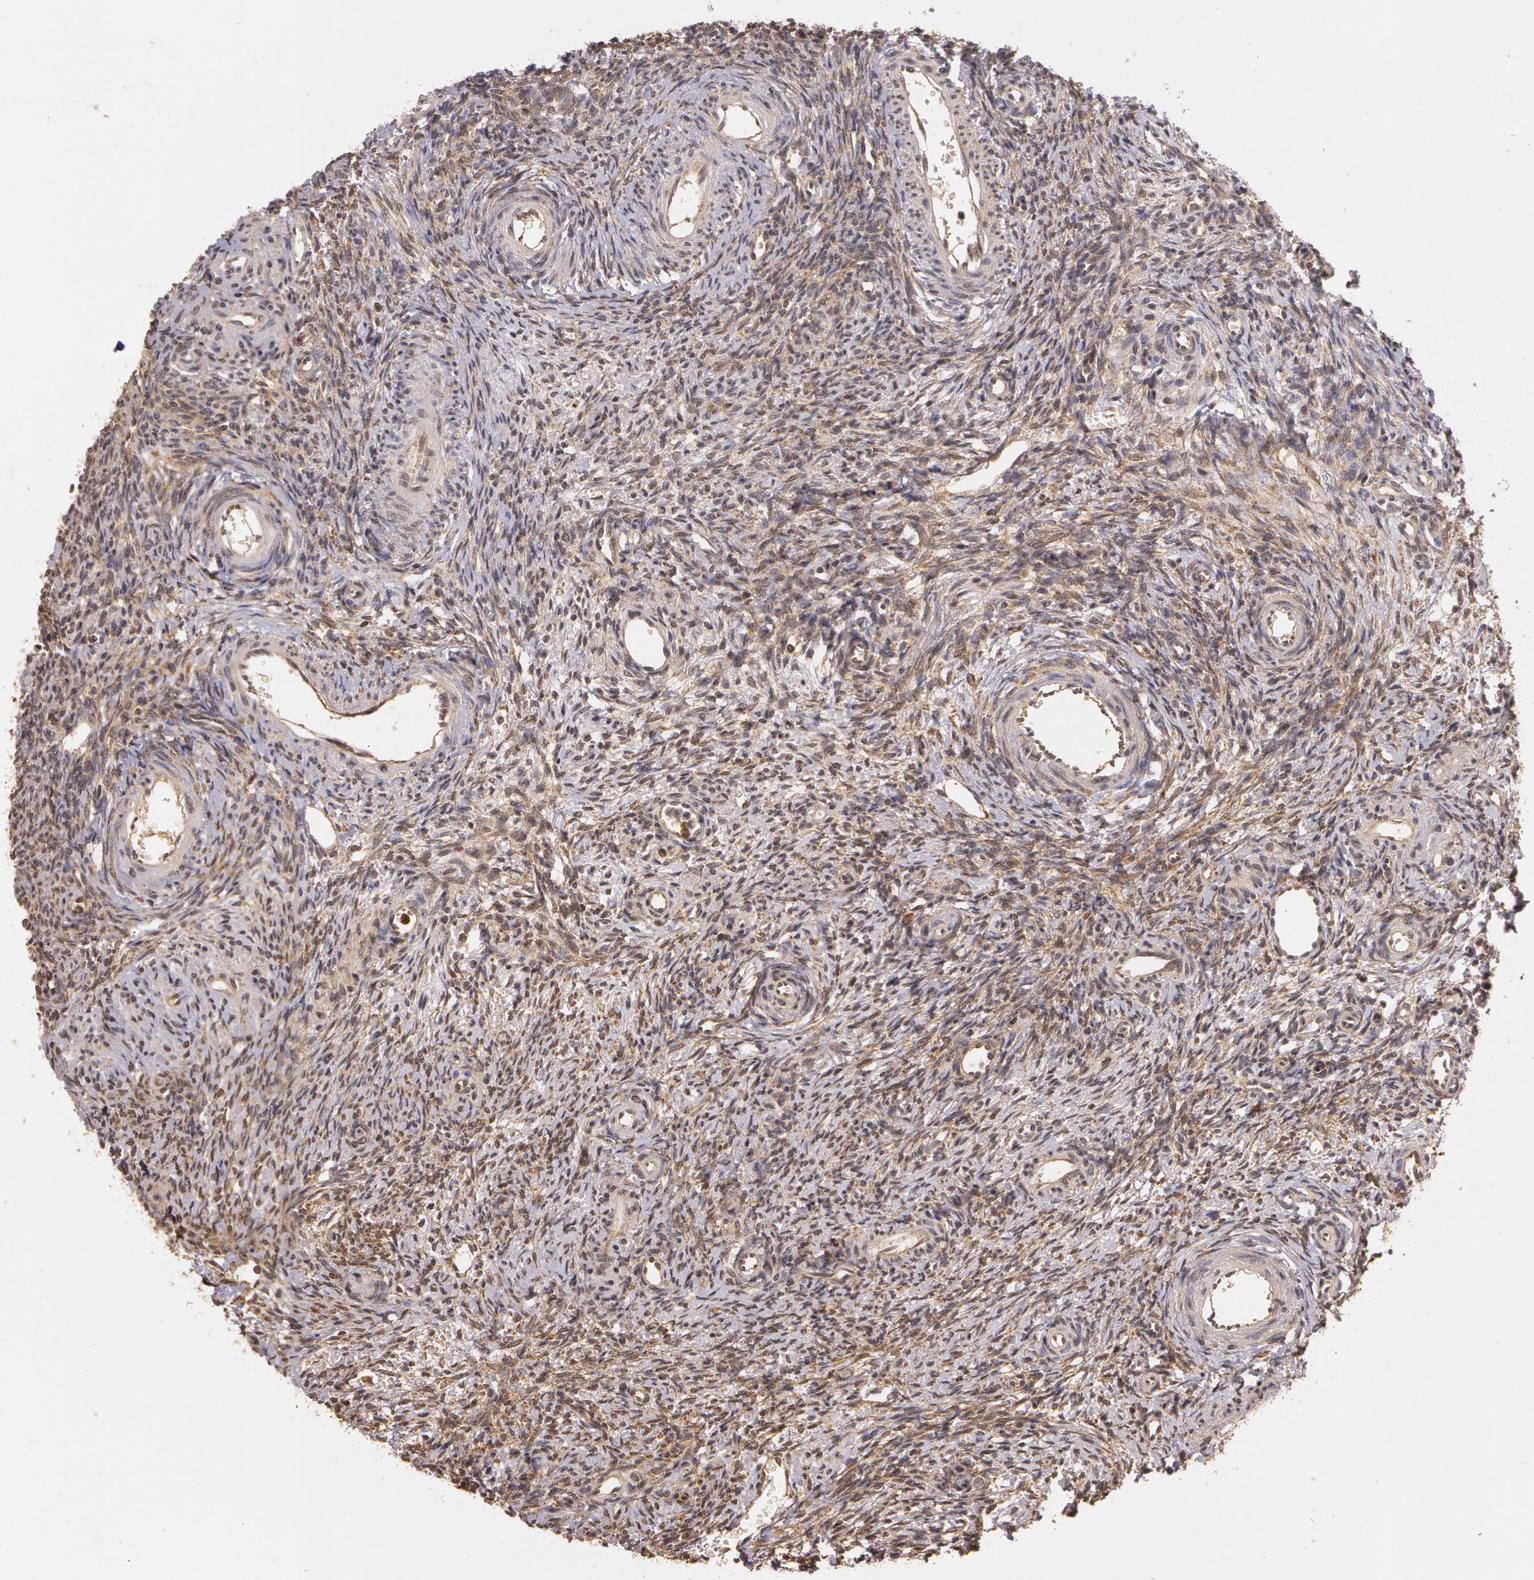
{"staining": {"intensity": "weak", "quantity": ">75%", "location": "cytoplasmic/membranous"}, "tissue": "ovary", "cell_type": "Follicle cells", "image_type": "normal", "snomed": [{"axis": "morphology", "description": "Normal tissue, NOS"}, {"axis": "topography", "description": "Ovary"}], "caption": "The photomicrograph displays staining of benign ovary, revealing weak cytoplasmic/membranous protein staining (brown color) within follicle cells.", "gene": "ASCC2", "patient": {"sex": "female", "age": 39}}